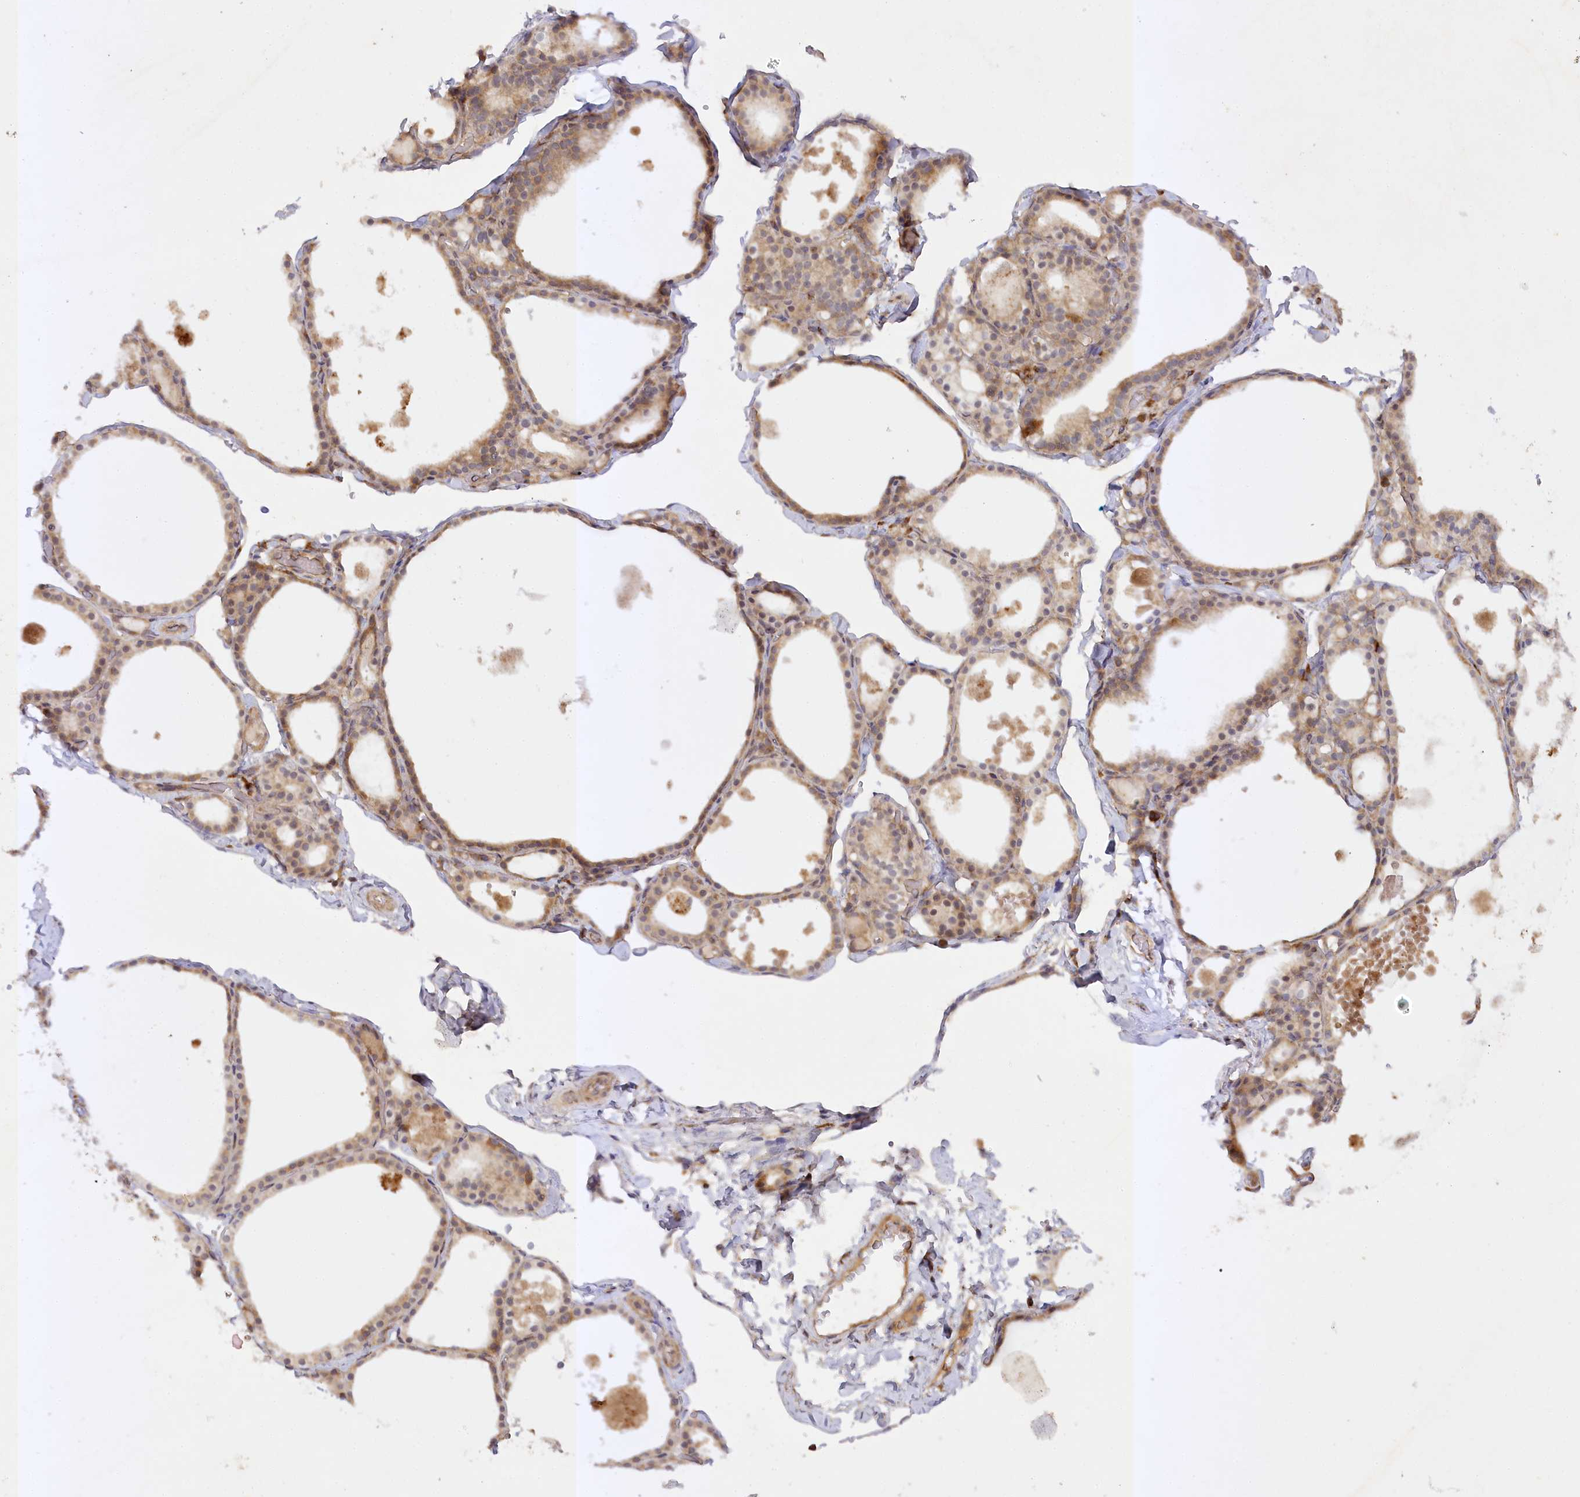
{"staining": {"intensity": "moderate", "quantity": ">75%", "location": "cytoplasmic/membranous"}, "tissue": "thyroid gland", "cell_type": "Glandular cells", "image_type": "normal", "snomed": [{"axis": "morphology", "description": "Normal tissue, NOS"}, {"axis": "topography", "description": "Thyroid gland"}], "caption": "Protein expression by immunohistochemistry exhibits moderate cytoplasmic/membranous staining in about >75% of glandular cells in unremarkable thyroid gland.", "gene": "TRAF3IP1", "patient": {"sex": "male", "age": 56}}